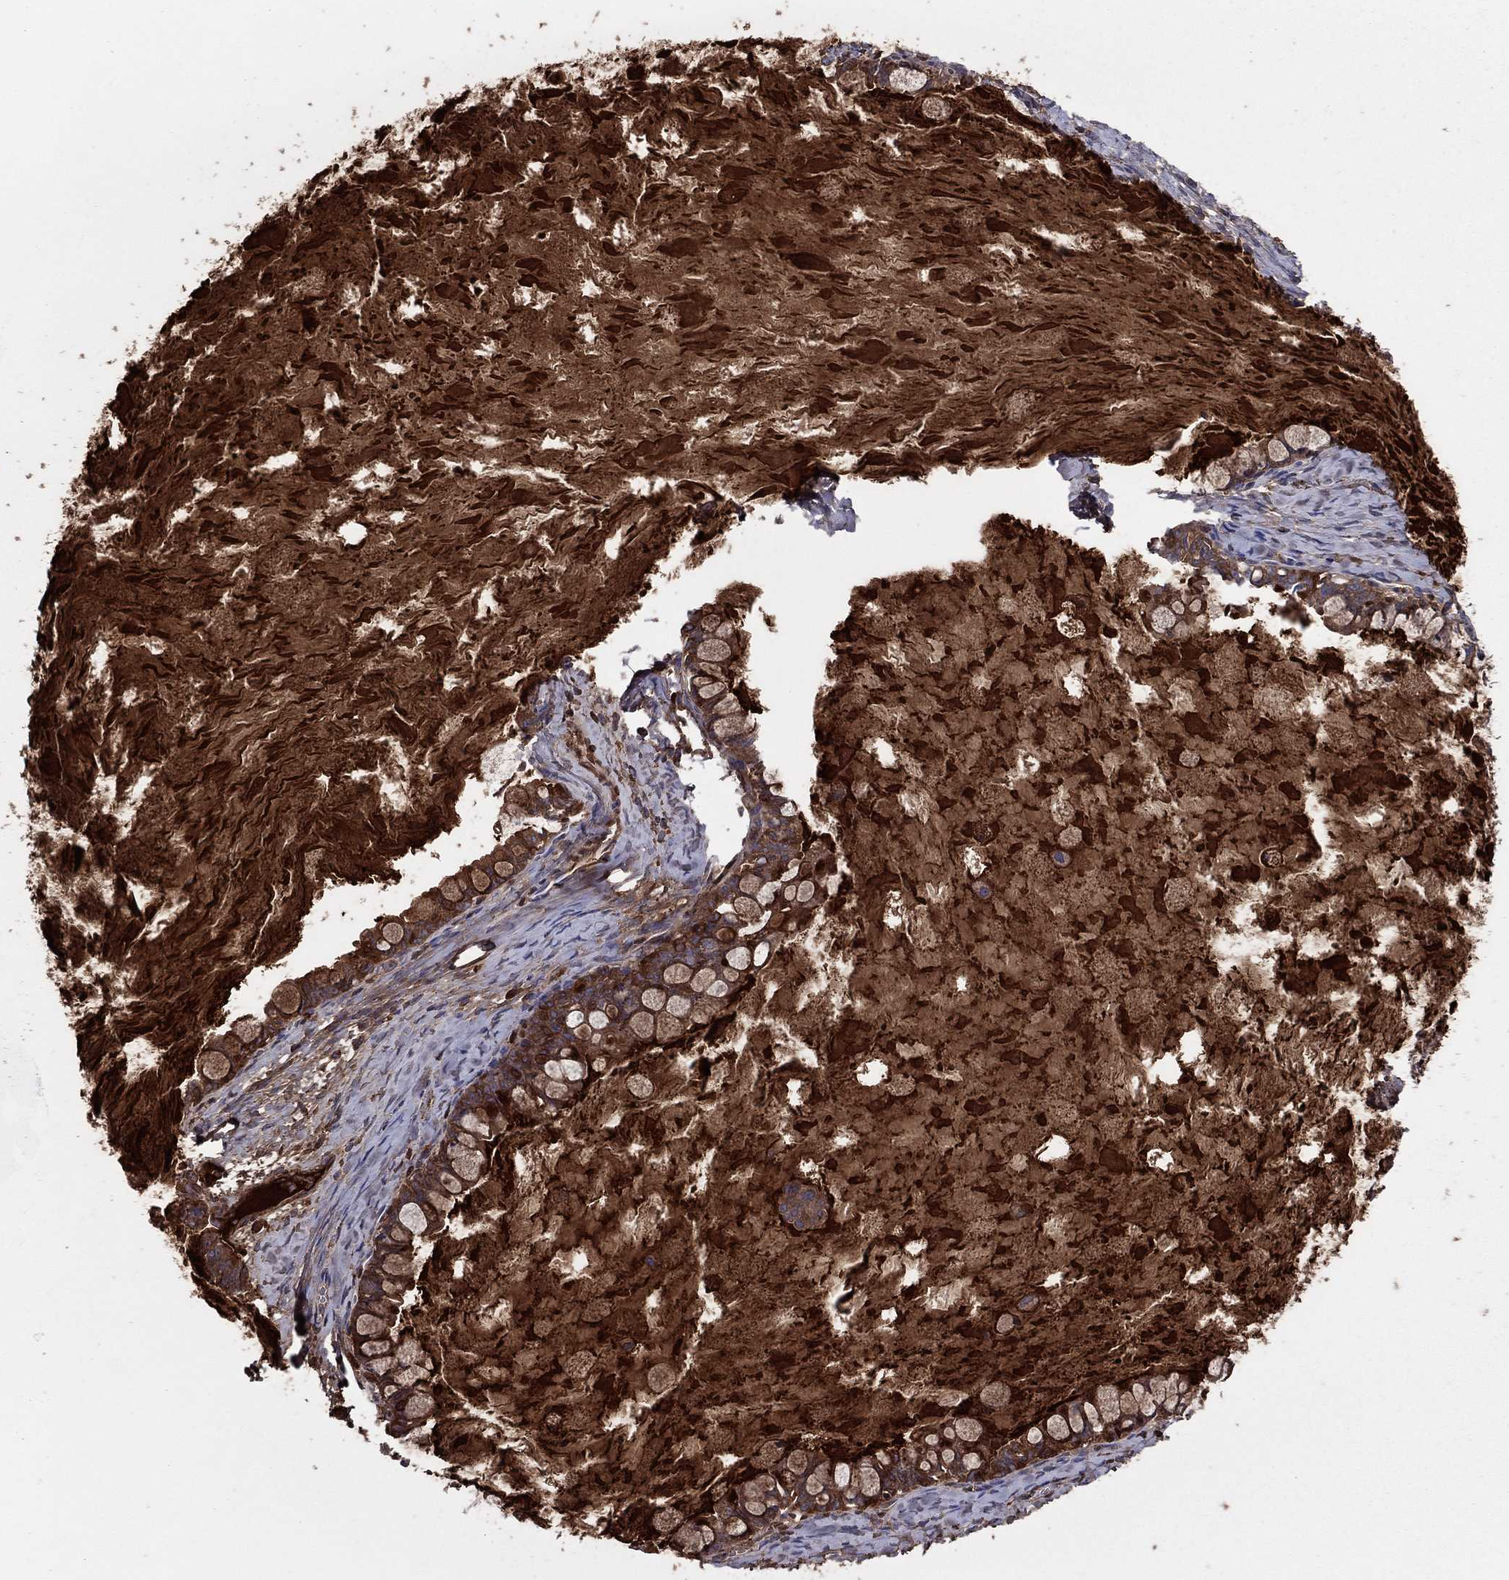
{"staining": {"intensity": "moderate", "quantity": "25%-75%", "location": "cytoplasmic/membranous"}, "tissue": "ovarian cancer", "cell_type": "Tumor cells", "image_type": "cancer", "snomed": [{"axis": "morphology", "description": "Cystadenocarcinoma, mucinous, NOS"}, {"axis": "topography", "description": "Ovary"}], "caption": "Moderate cytoplasmic/membranous staining is identified in about 25%-75% of tumor cells in ovarian cancer.", "gene": "HPX", "patient": {"sex": "female", "age": 63}}